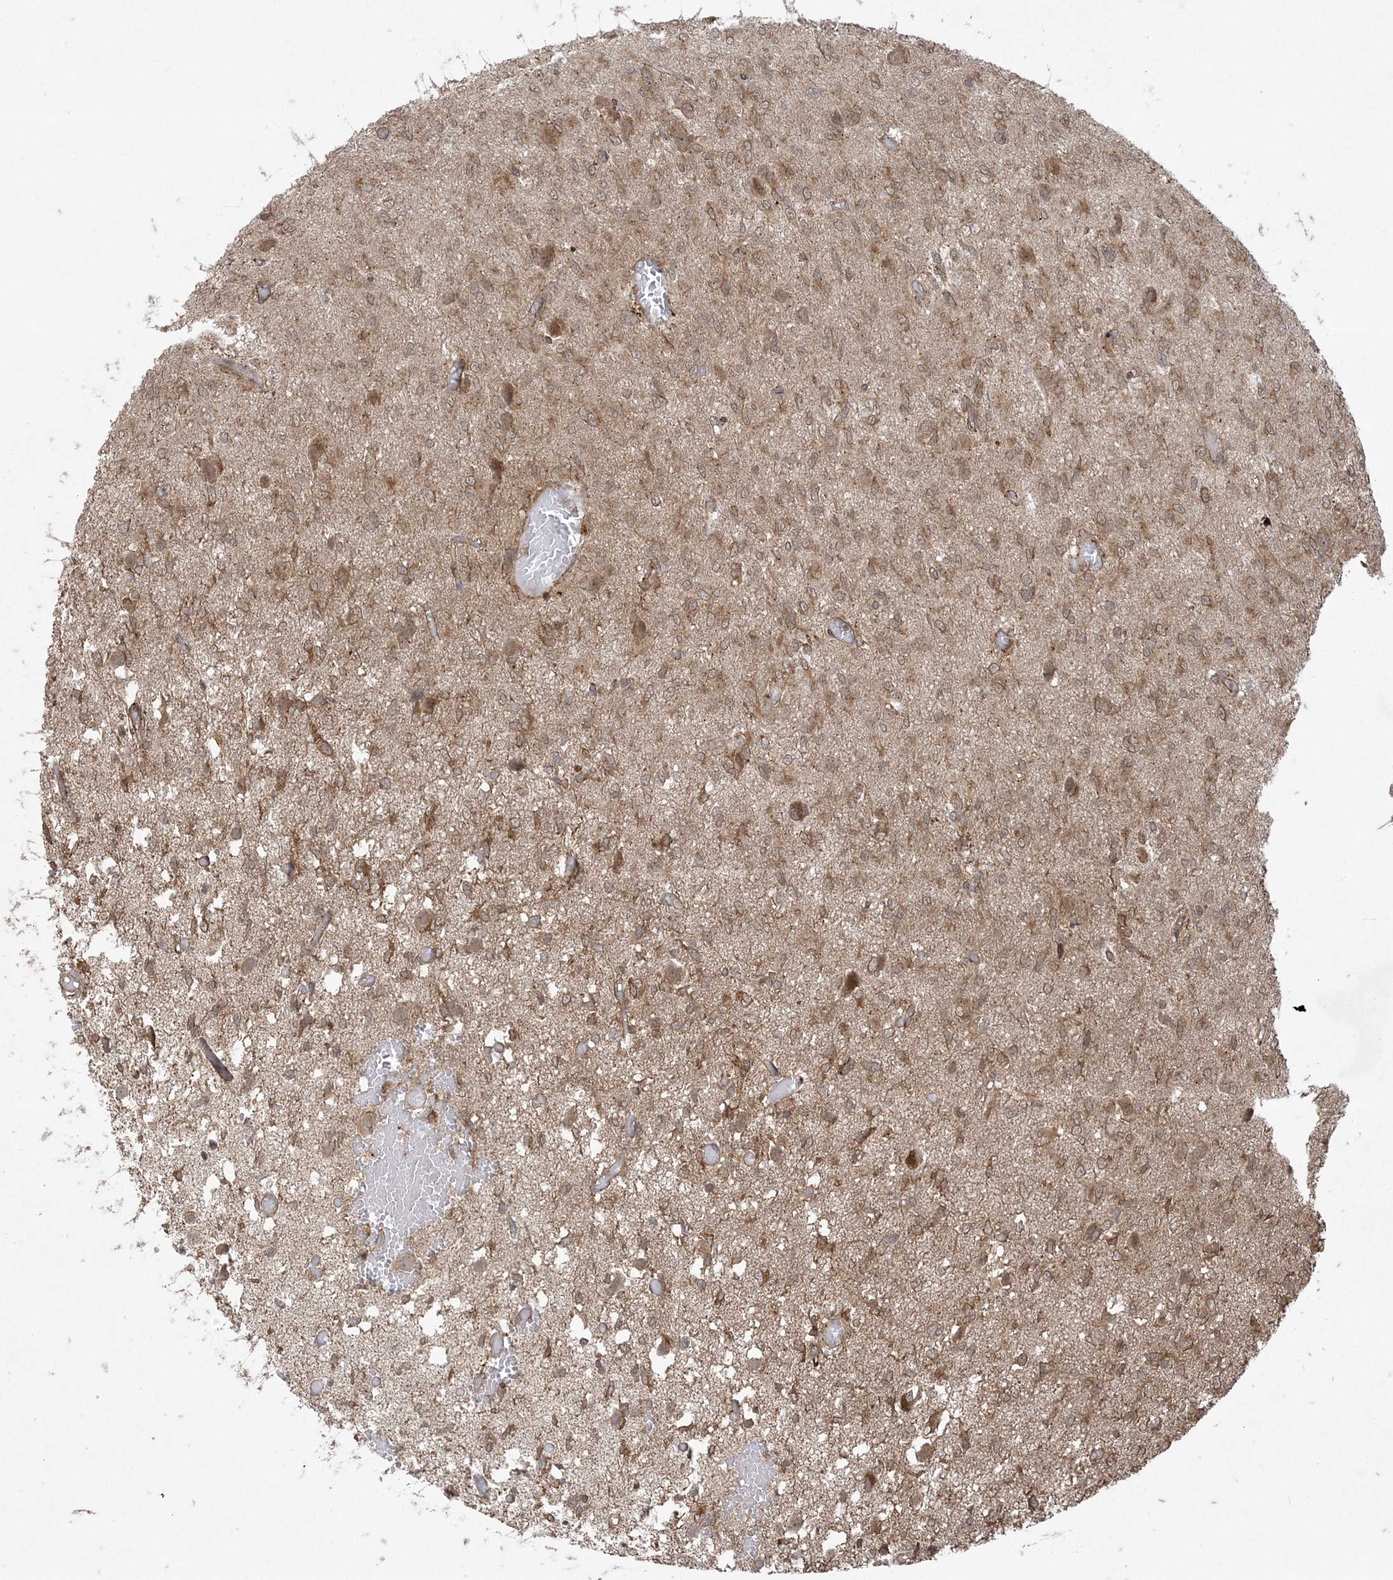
{"staining": {"intensity": "weak", "quantity": "25%-75%", "location": "cytoplasmic/membranous"}, "tissue": "glioma", "cell_type": "Tumor cells", "image_type": "cancer", "snomed": [{"axis": "morphology", "description": "Glioma, malignant, High grade"}, {"axis": "topography", "description": "Brain"}], "caption": "A high-resolution histopathology image shows immunohistochemistry staining of malignant glioma (high-grade), which exhibits weak cytoplasmic/membranous expression in about 25%-75% of tumor cells.", "gene": "RRAS", "patient": {"sex": "female", "age": 59}}